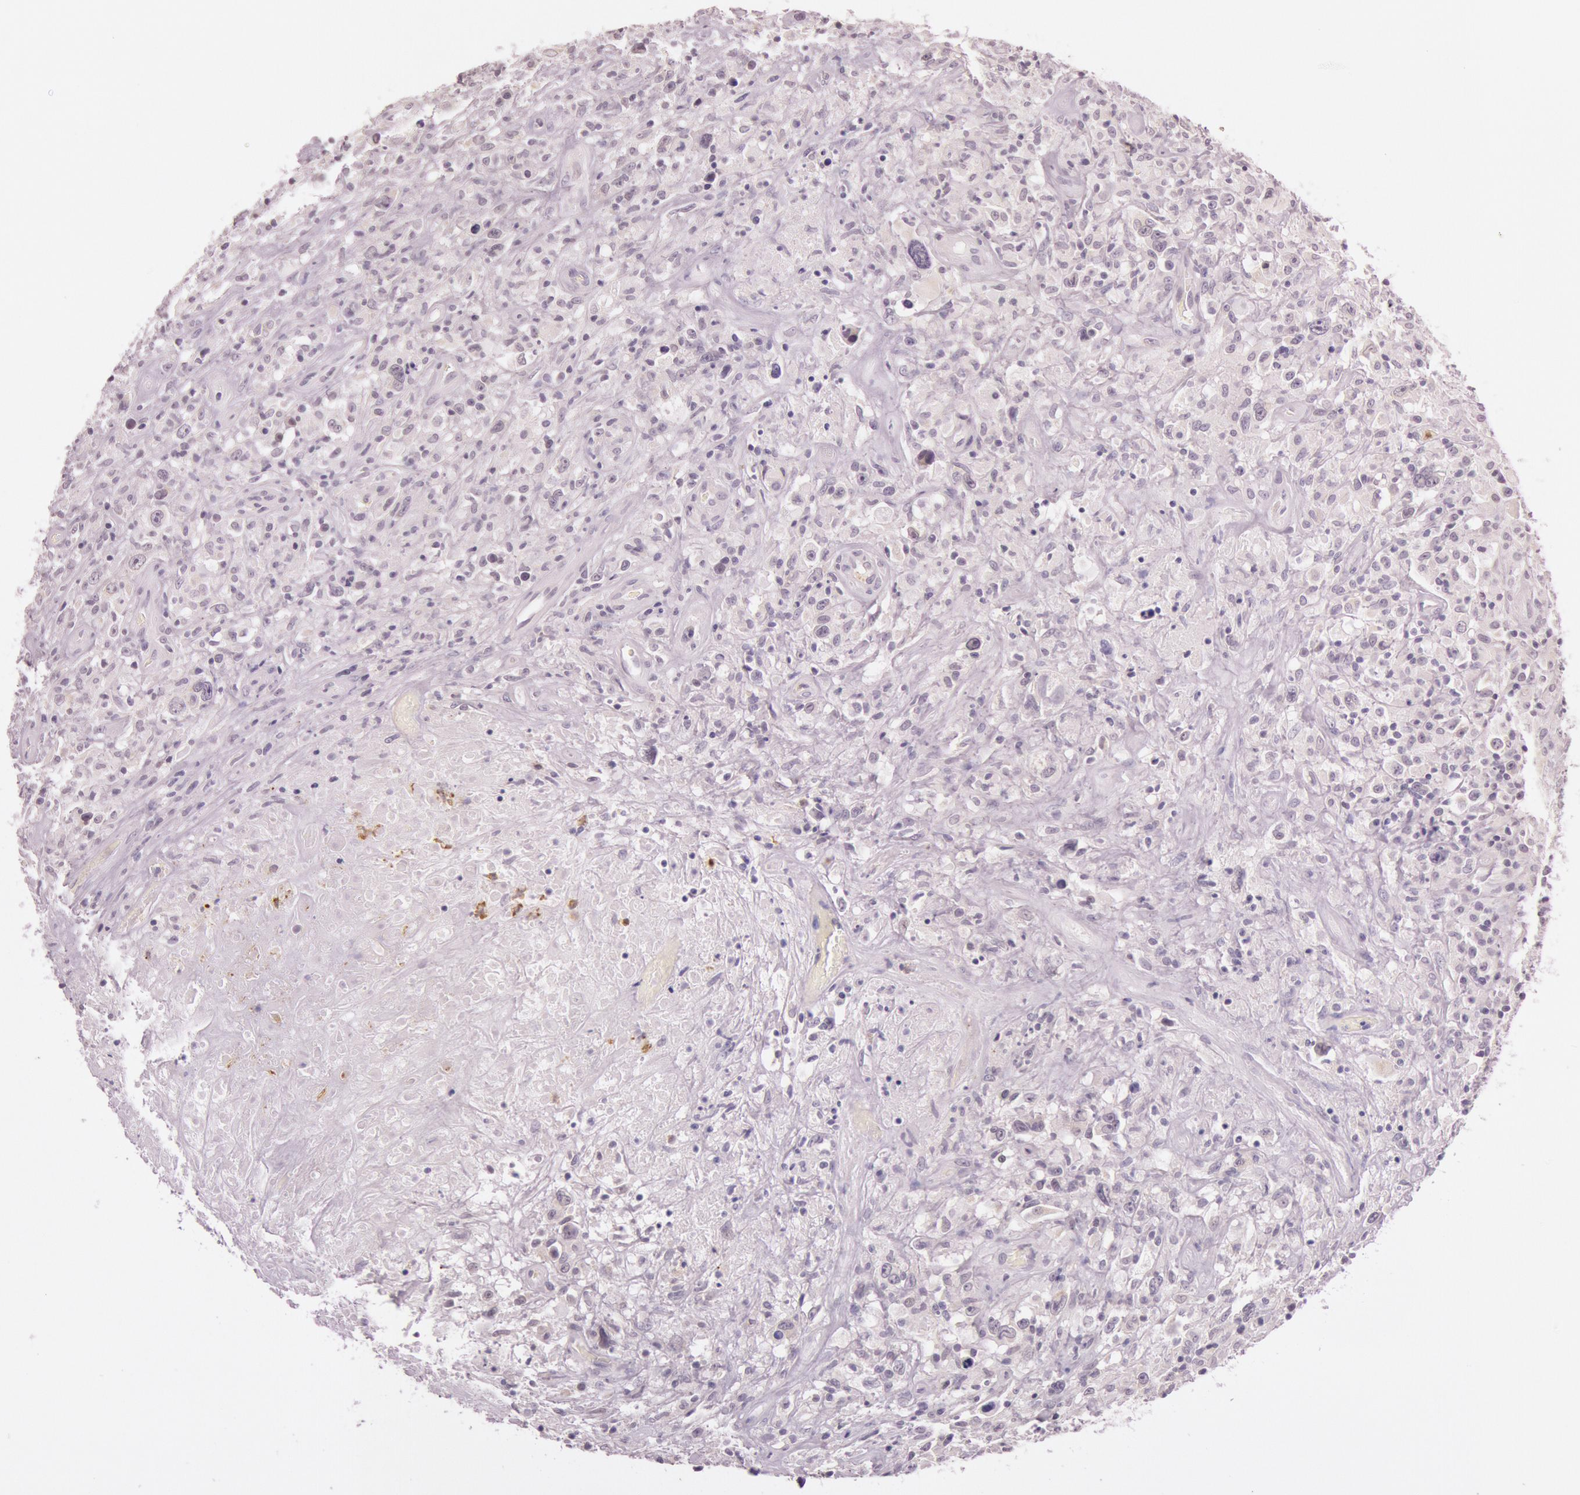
{"staining": {"intensity": "negative", "quantity": "none", "location": "none"}, "tissue": "lymphoma", "cell_type": "Tumor cells", "image_type": "cancer", "snomed": [{"axis": "morphology", "description": "Hodgkin's disease, NOS"}, {"axis": "topography", "description": "Lymph node"}], "caption": "There is no significant expression in tumor cells of lymphoma.", "gene": "KDM6A", "patient": {"sex": "male", "age": 46}}